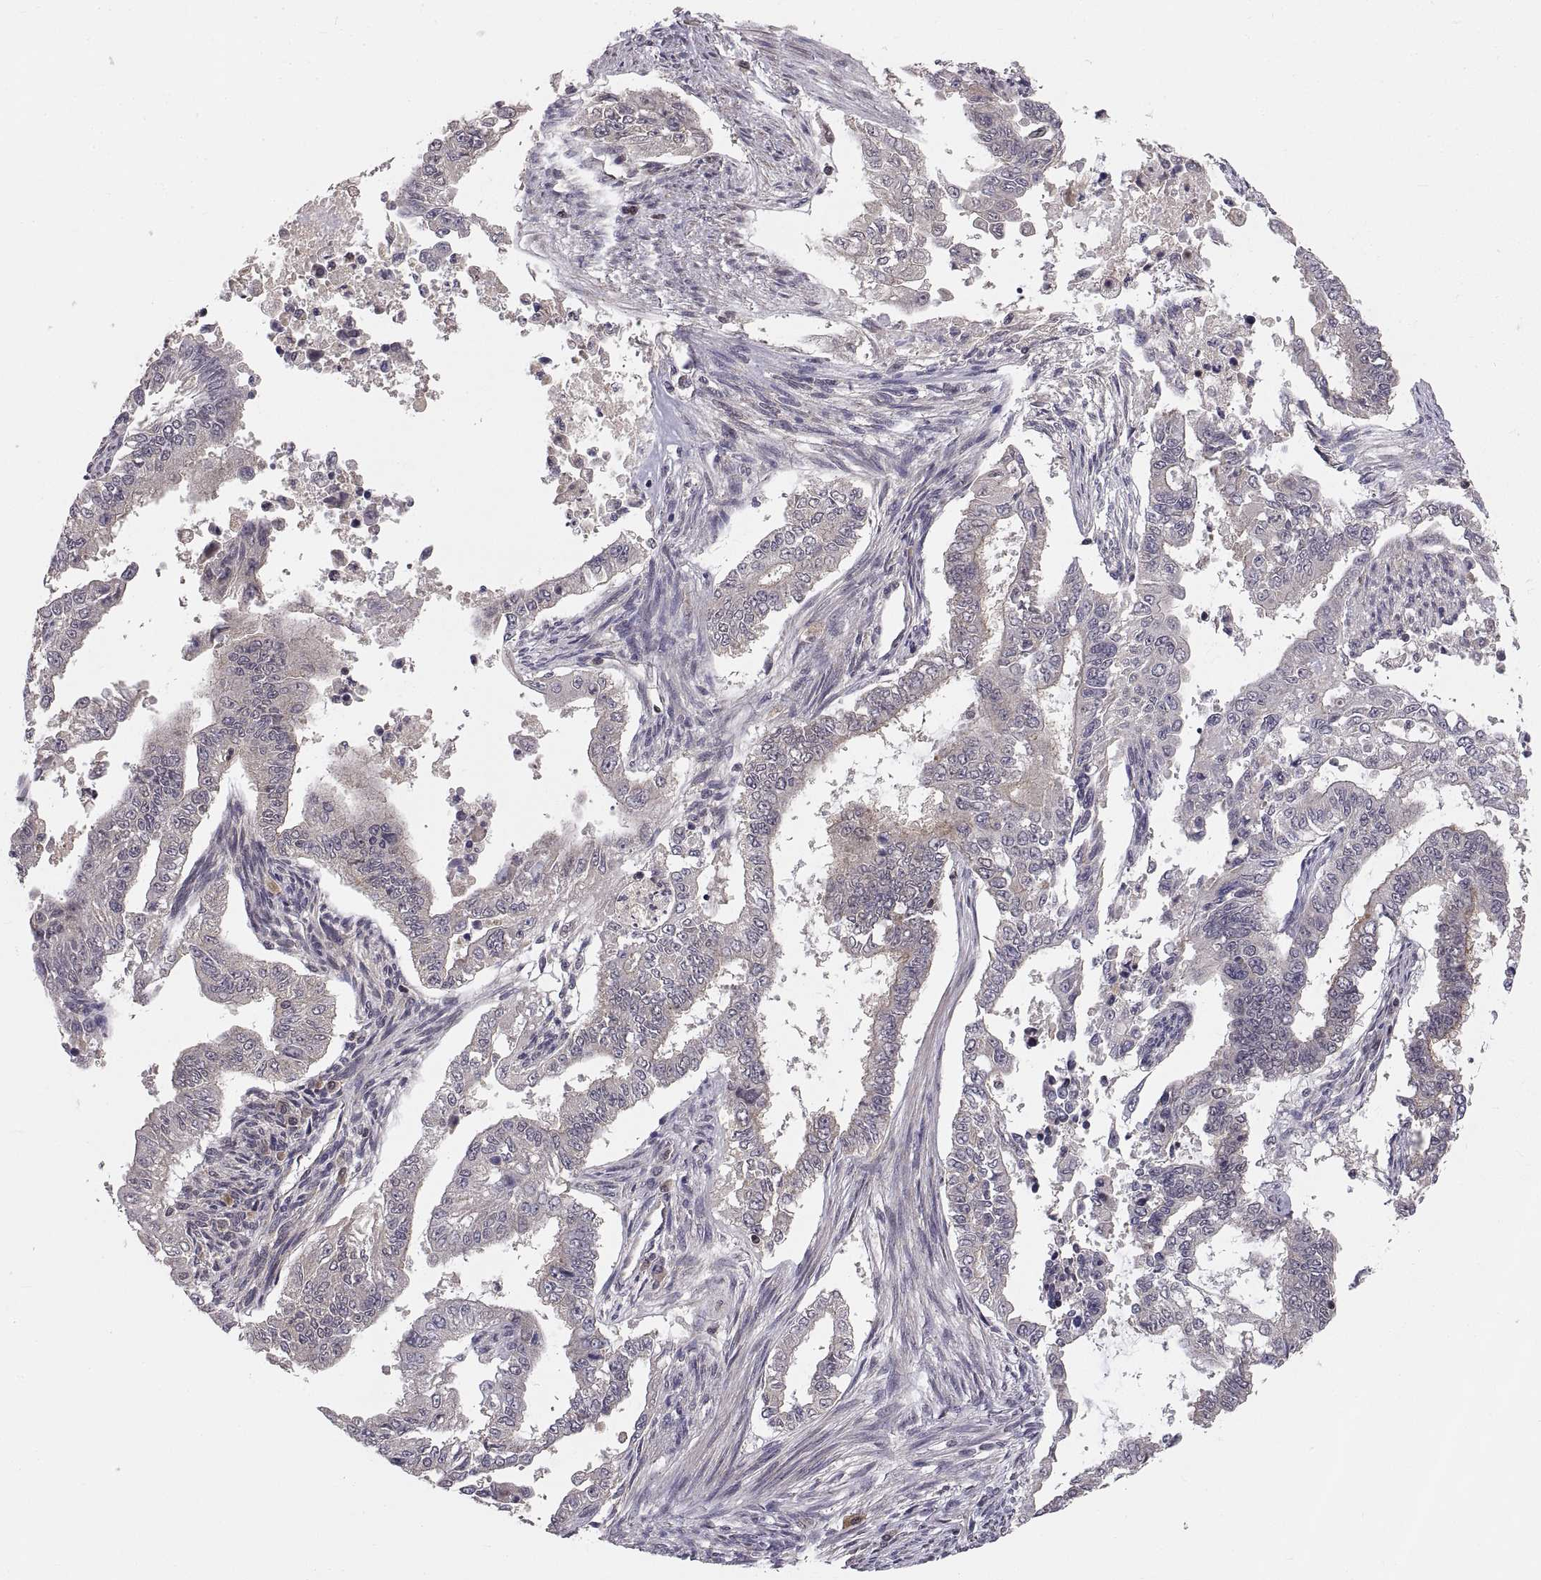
{"staining": {"intensity": "weak", "quantity": "<25%", "location": "cytoplasmic/membranous"}, "tissue": "endometrial cancer", "cell_type": "Tumor cells", "image_type": "cancer", "snomed": [{"axis": "morphology", "description": "Adenocarcinoma, NOS"}, {"axis": "topography", "description": "Uterus"}], "caption": "Immunohistochemistry photomicrograph of endometrial cancer (adenocarcinoma) stained for a protein (brown), which exhibits no expression in tumor cells.", "gene": "ABL2", "patient": {"sex": "female", "age": 59}}